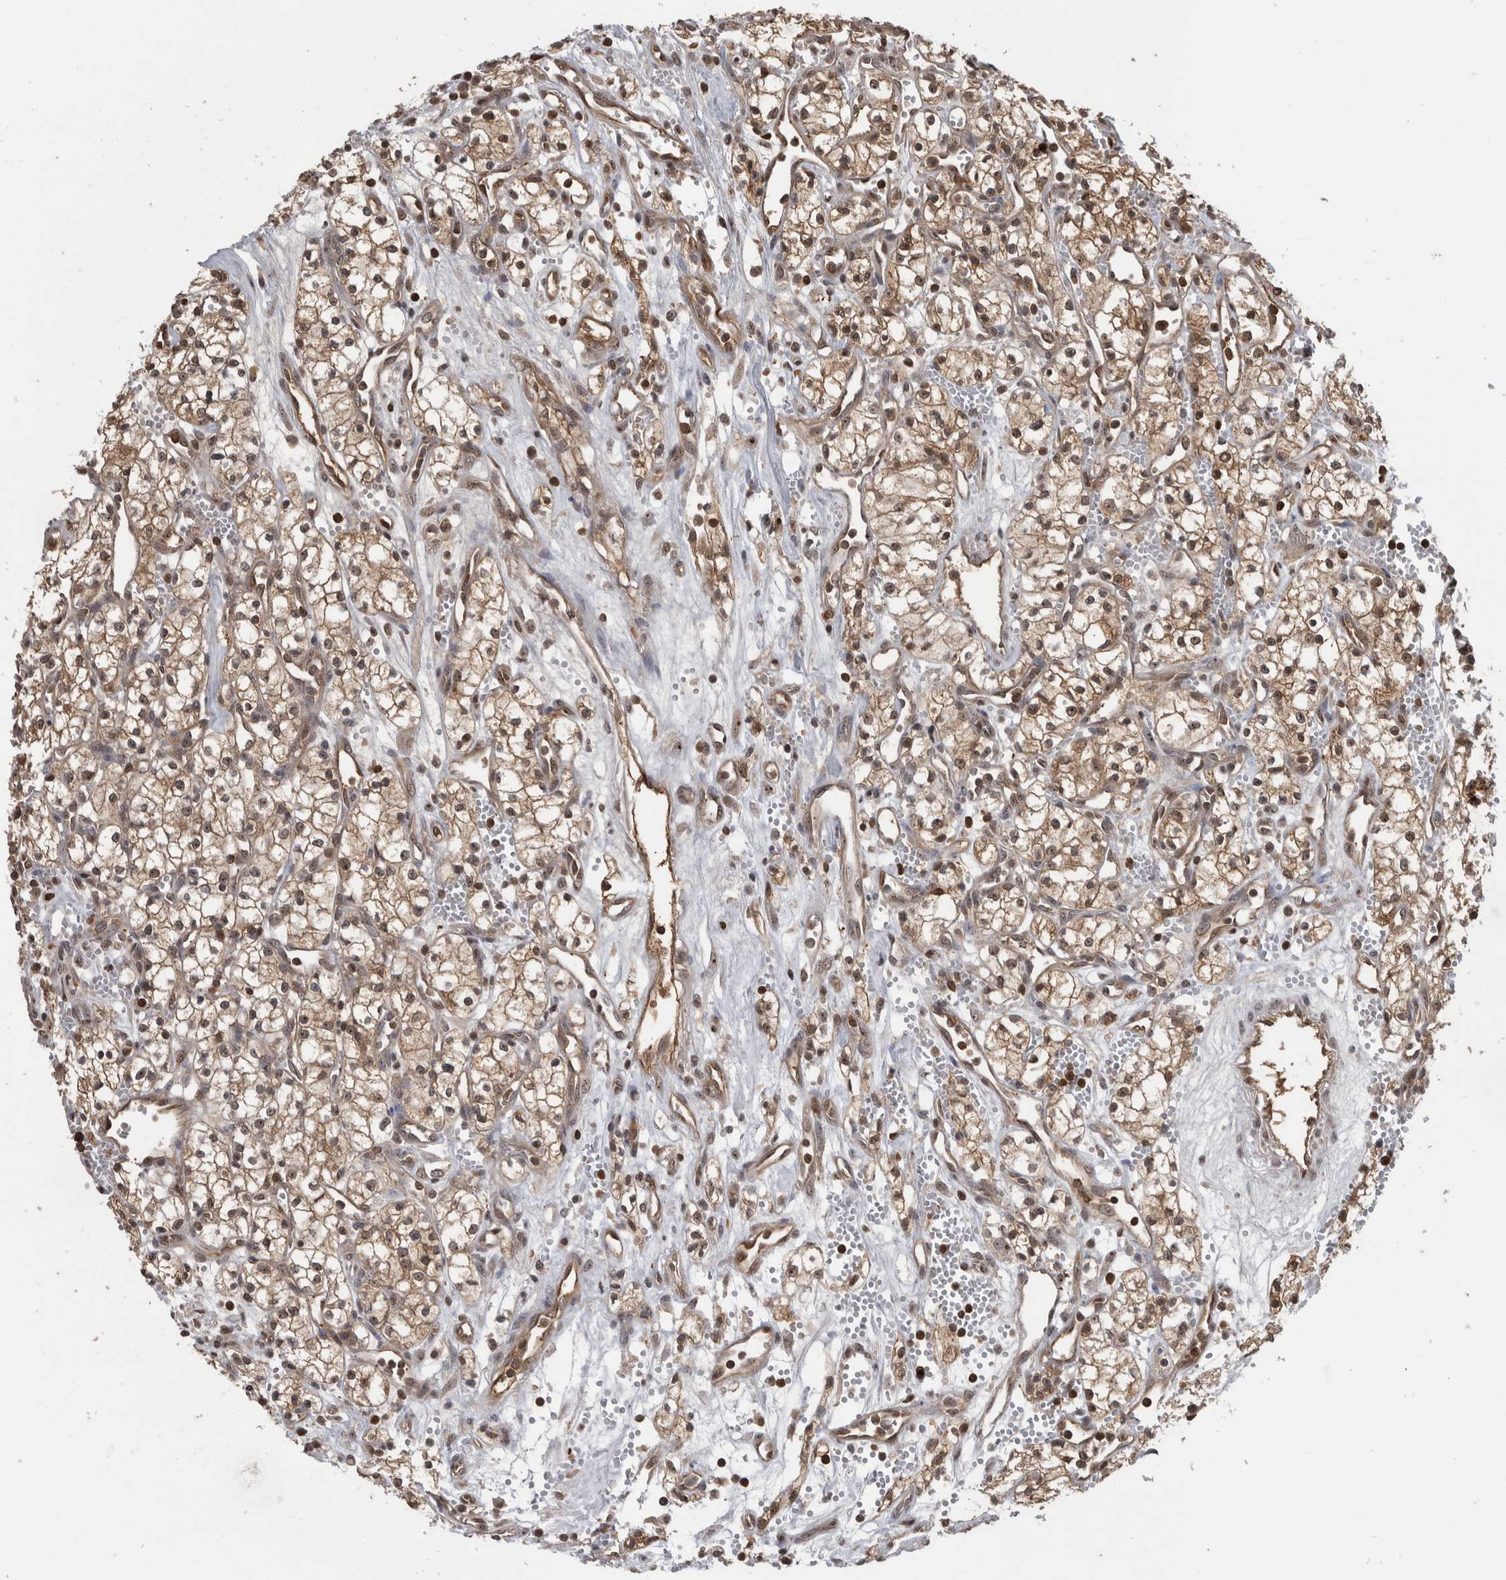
{"staining": {"intensity": "moderate", "quantity": ">75%", "location": "cytoplasmic/membranous,nuclear"}, "tissue": "renal cancer", "cell_type": "Tumor cells", "image_type": "cancer", "snomed": [{"axis": "morphology", "description": "Adenocarcinoma, NOS"}, {"axis": "topography", "description": "Kidney"}], "caption": "Moderate cytoplasmic/membranous and nuclear staining is present in about >75% of tumor cells in renal cancer.", "gene": "TDRD7", "patient": {"sex": "male", "age": 59}}